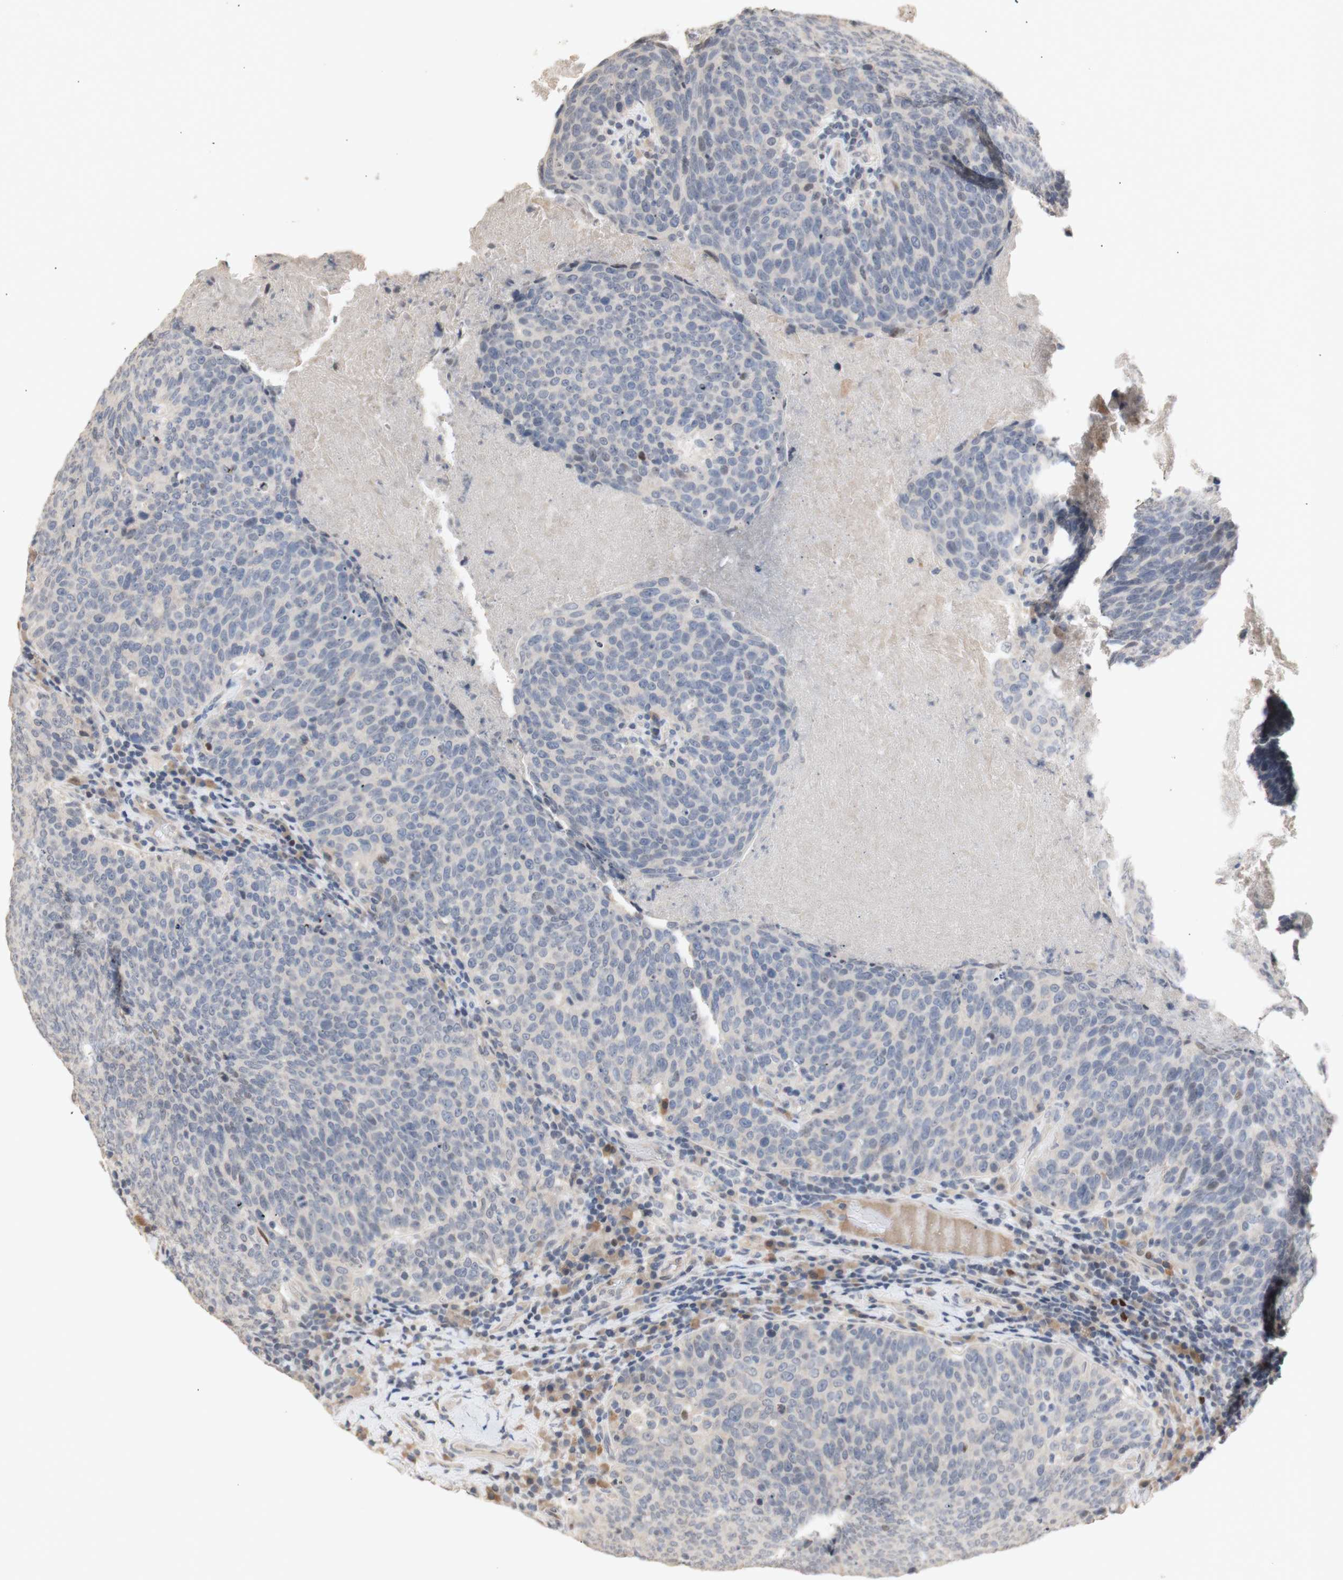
{"staining": {"intensity": "negative", "quantity": "none", "location": "none"}, "tissue": "head and neck cancer", "cell_type": "Tumor cells", "image_type": "cancer", "snomed": [{"axis": "morphology", "description": "Squamous cell carcinoma, NOS"}, {"axis": "morphology", "description": "Squamous cell carcinoma, metastatic, NOS"}, {"axis": "topography", "description": "Lymph node"}, {"axis": "topography", "description": "Head-Neck"}], "caption": "A high-resolution histopathology image shows IHC staining of head and neck cancer (squamous cell carcinoma), which reveals no significant staining in tumor cells.", "gene": "FOSB", "patient": {"sex": "male", "age": 62}}